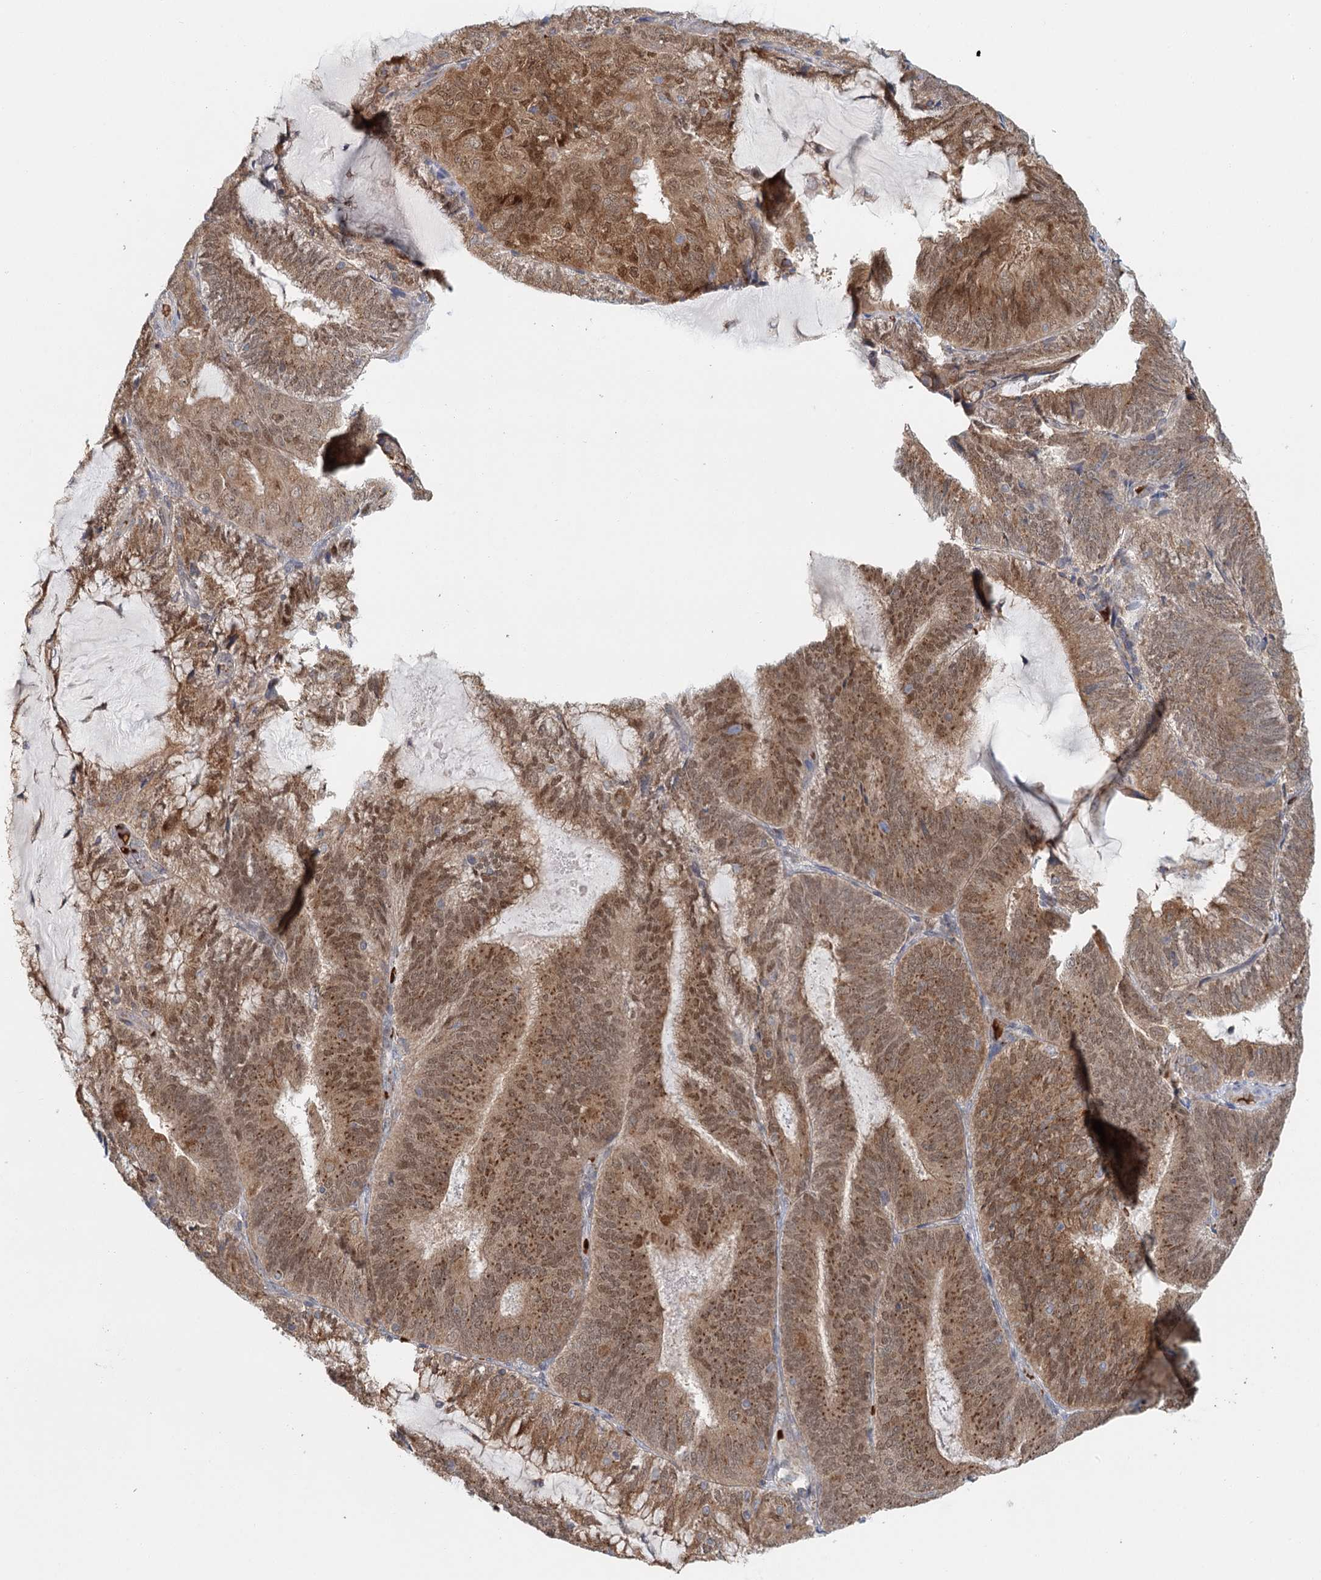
{"staining": {"intensity": "moderate", "quantity": ">75%", "location": "cytoplasmic/membranous,nuclear"}, "tissue": "endometrial cancer", "cell_type": "Tumor cells", "image_type": "cancer", "snomed": [{"axis": "morphology", "description": "Adenocarcinoma, NOS"}, {"axis": "topography", "description": "Endometrium"}], "caption": "Immunohistochemical staining of human adenocarcinoma (endometrial) exhibits medium levels of moderate cytoplasmic/membranous and nuclear positivity in about >75% of tumor cells.", "gene": "ADK", "patient": {"sex": "female", "age": 81}}